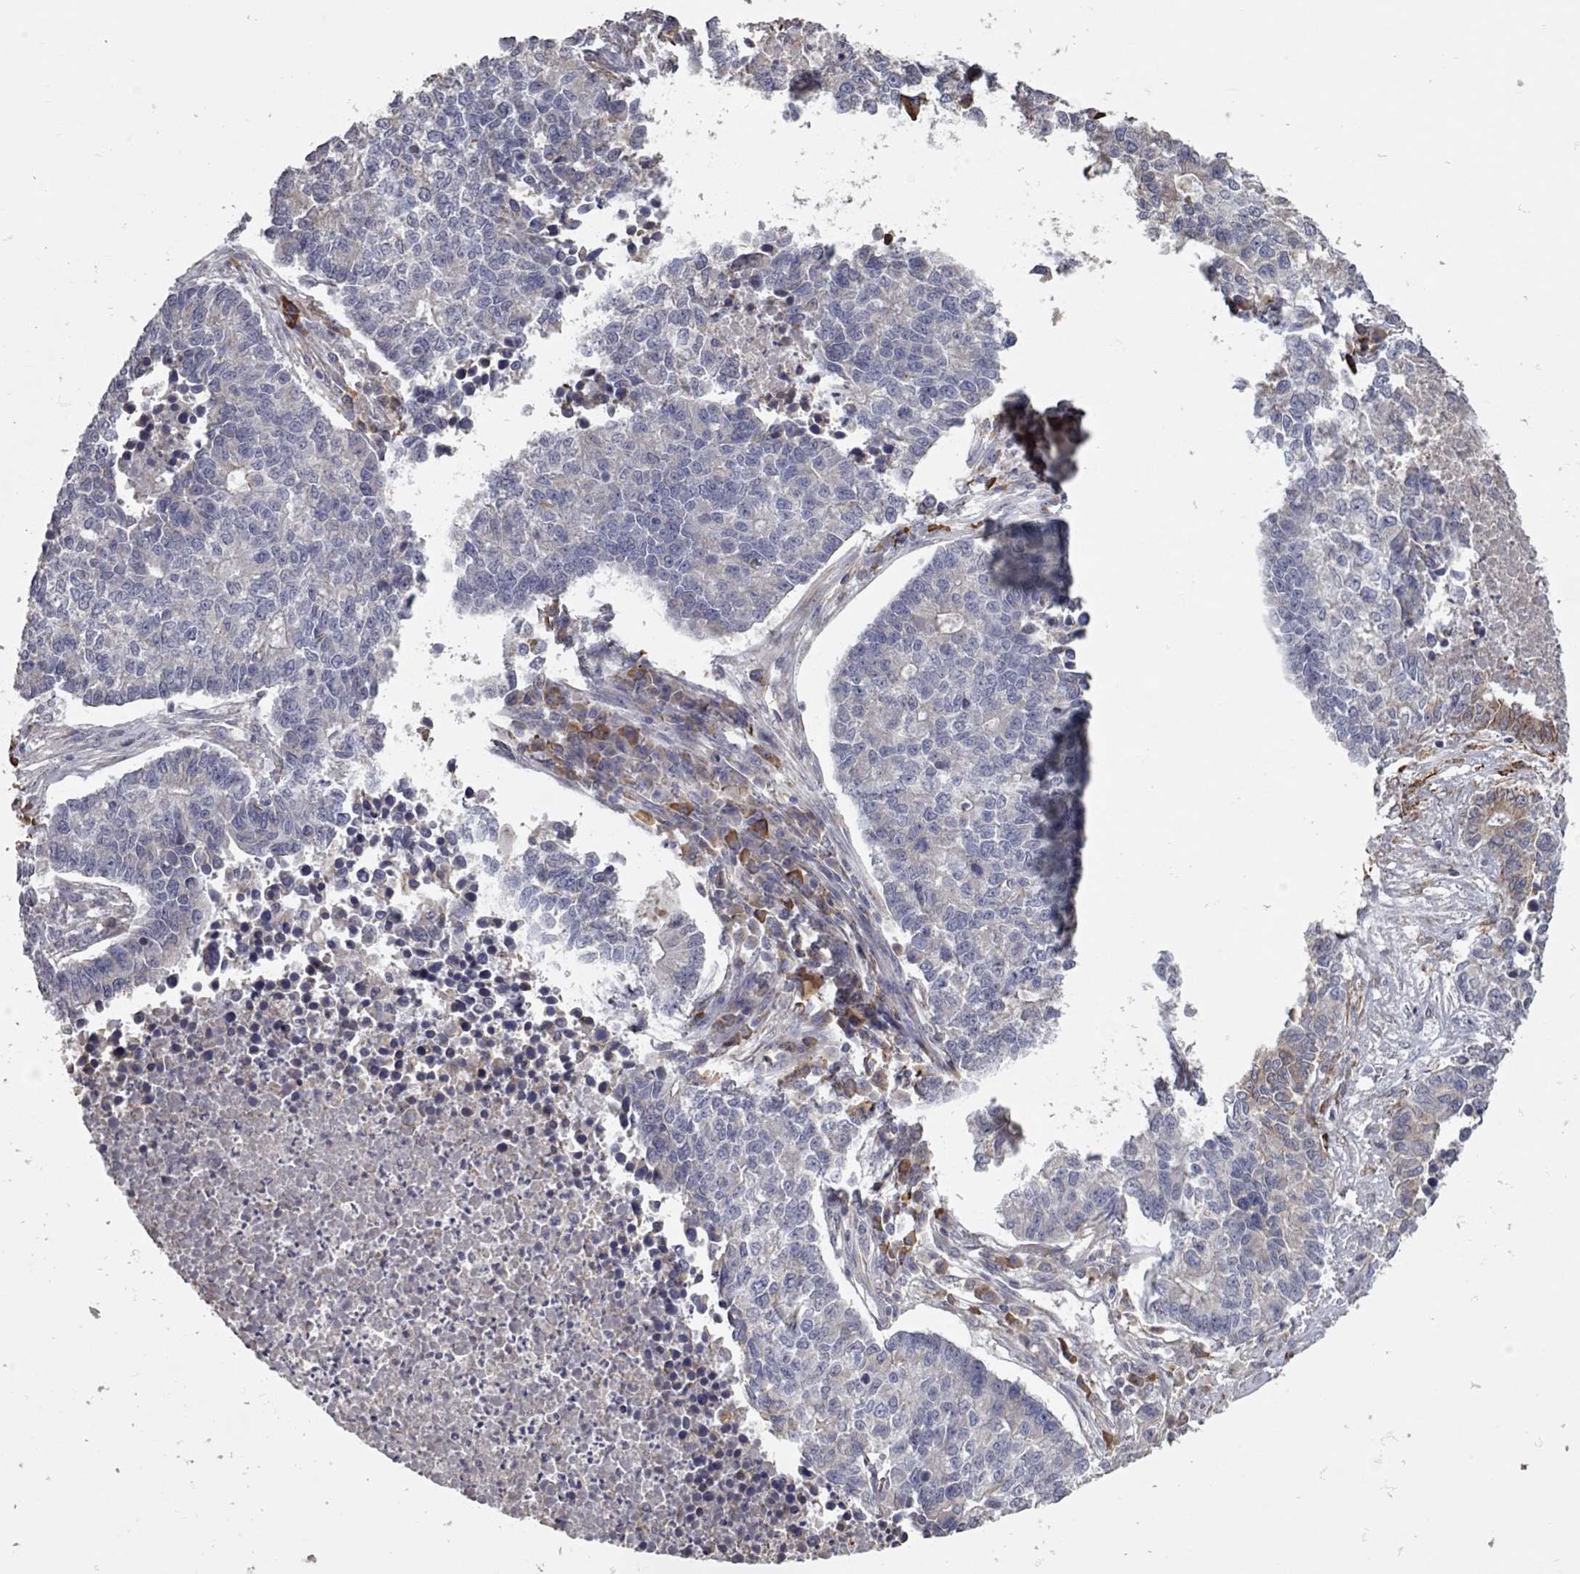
{"staining": {"intensity": "negative", "quantity": "none", "location": "none"}, "tissue": "lung cancer", "cell_type": "Tumor cells", "image_type": "cancer", "snomed": [{"axis": "morphology", "description": "Adenocarcinoma, NOS"}, {"axis": "topography", "description": "Lung"}], "caption": "Immunohistochemistry micrograph of adenocarcinoma (lung) stained for a protein (brown), which demonstrates no staining in tumor cells.", "gene": "XAGE2", "patient": {"sex": "male", "age": 57}}